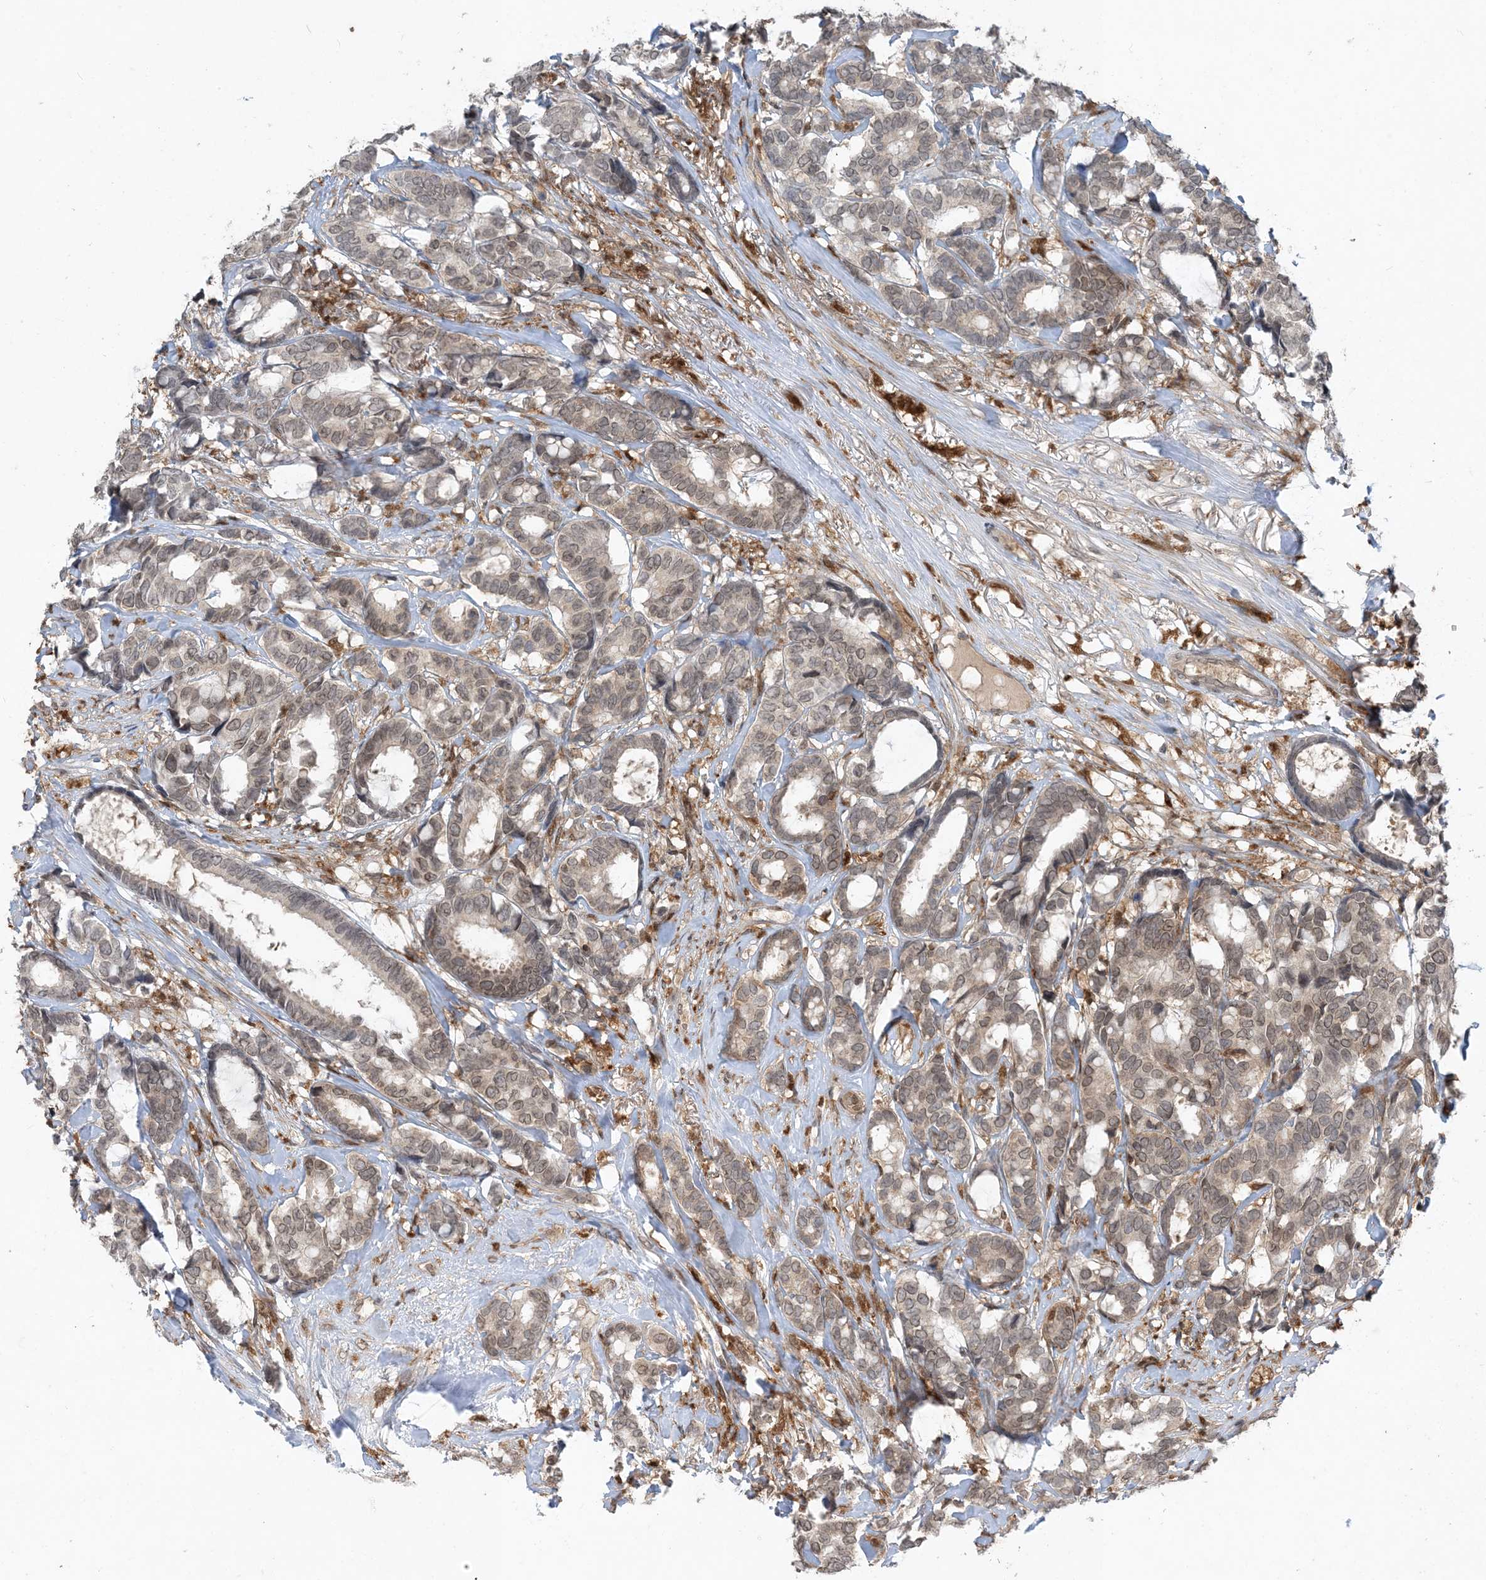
{"staining": {"intensity": "weak", "quantity": ">75%", "location": "cytoplasmic/membranous,nuclear"}, "tissue": "breast cancer", "cell_type": "Tumor cells", "image_type": "cancer", "snomed": [{"axis": "morphology", "description": "Duct carcinoma"}, {"axis": "topography", "description": "Breast"}], "caption": "Breast infiltrating ductal carcinoma stained with DAB immunohistochemistry reveals low levels of weak cytoplasmic/membranous and nuclear positivity in approximately >75% of tumor cells. (DAB (3,3'-diaminobenzidine) IHC, brown staining for protein, blue staining for nuclei).", "gene": "NAGK", "patient": {"sex": "female", "age": 87}}